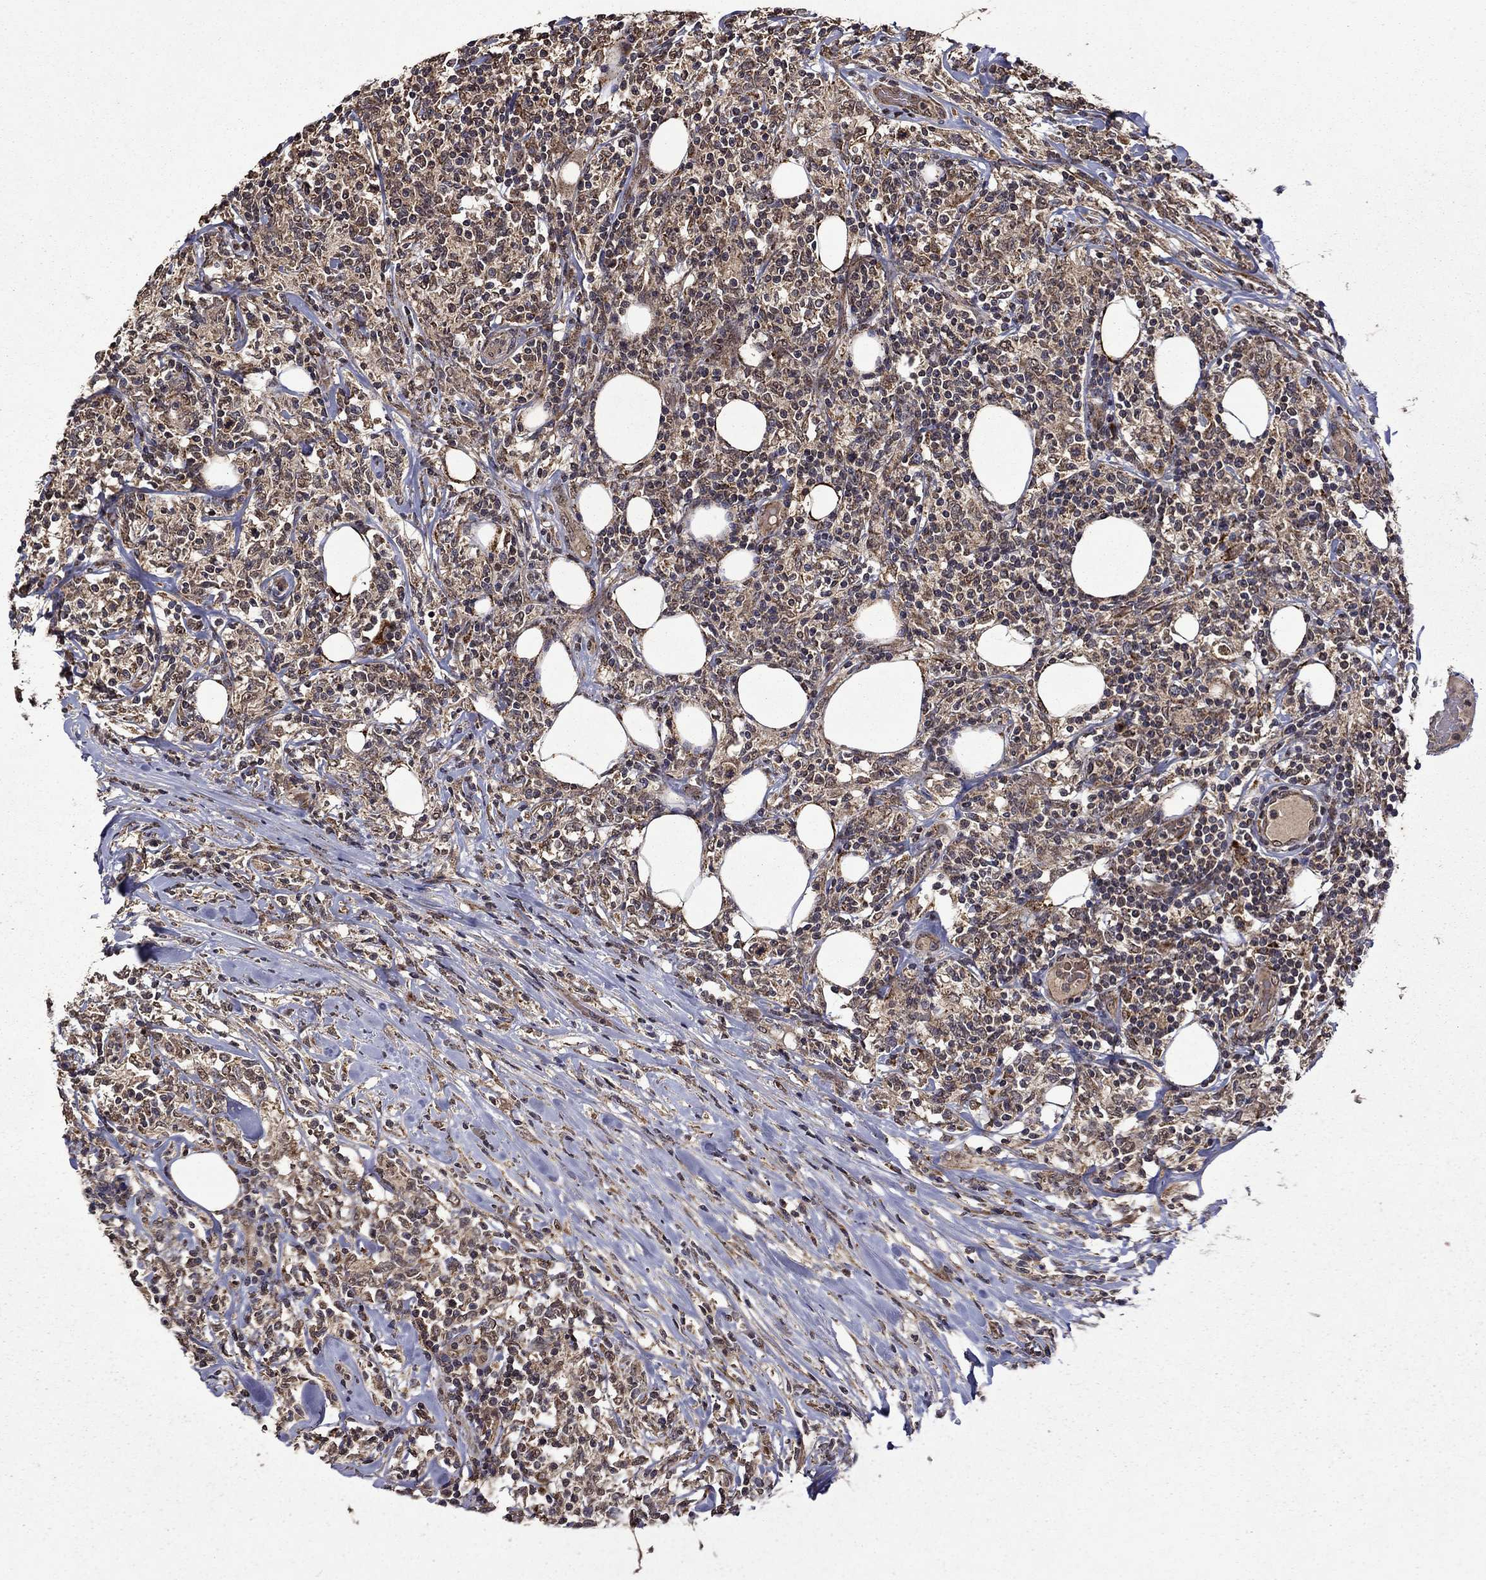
{"staining": {"intensity": "moderate", "quantity": "25%-75%", "location": "cytoplasmic/membranous"}, "tissue": "lymphoma", "cell_type": "Tumor cells", "image_type": "cancer", "snomed": [{"axis": "morphology", "description": "Malignant lymphoma, non-Hodgkin's type, High grade"}, {"axis": "topography", "description": "Lymph node"}], "caption": "Lymphoma stained with DAB immunohistochemistry displays medium levels of moderate cytoplasmic/membranous staining in approximately 25%-75% of tumor cells.", "gene": "ITM2B", "patient": {"sex": "female", "age": 84}}